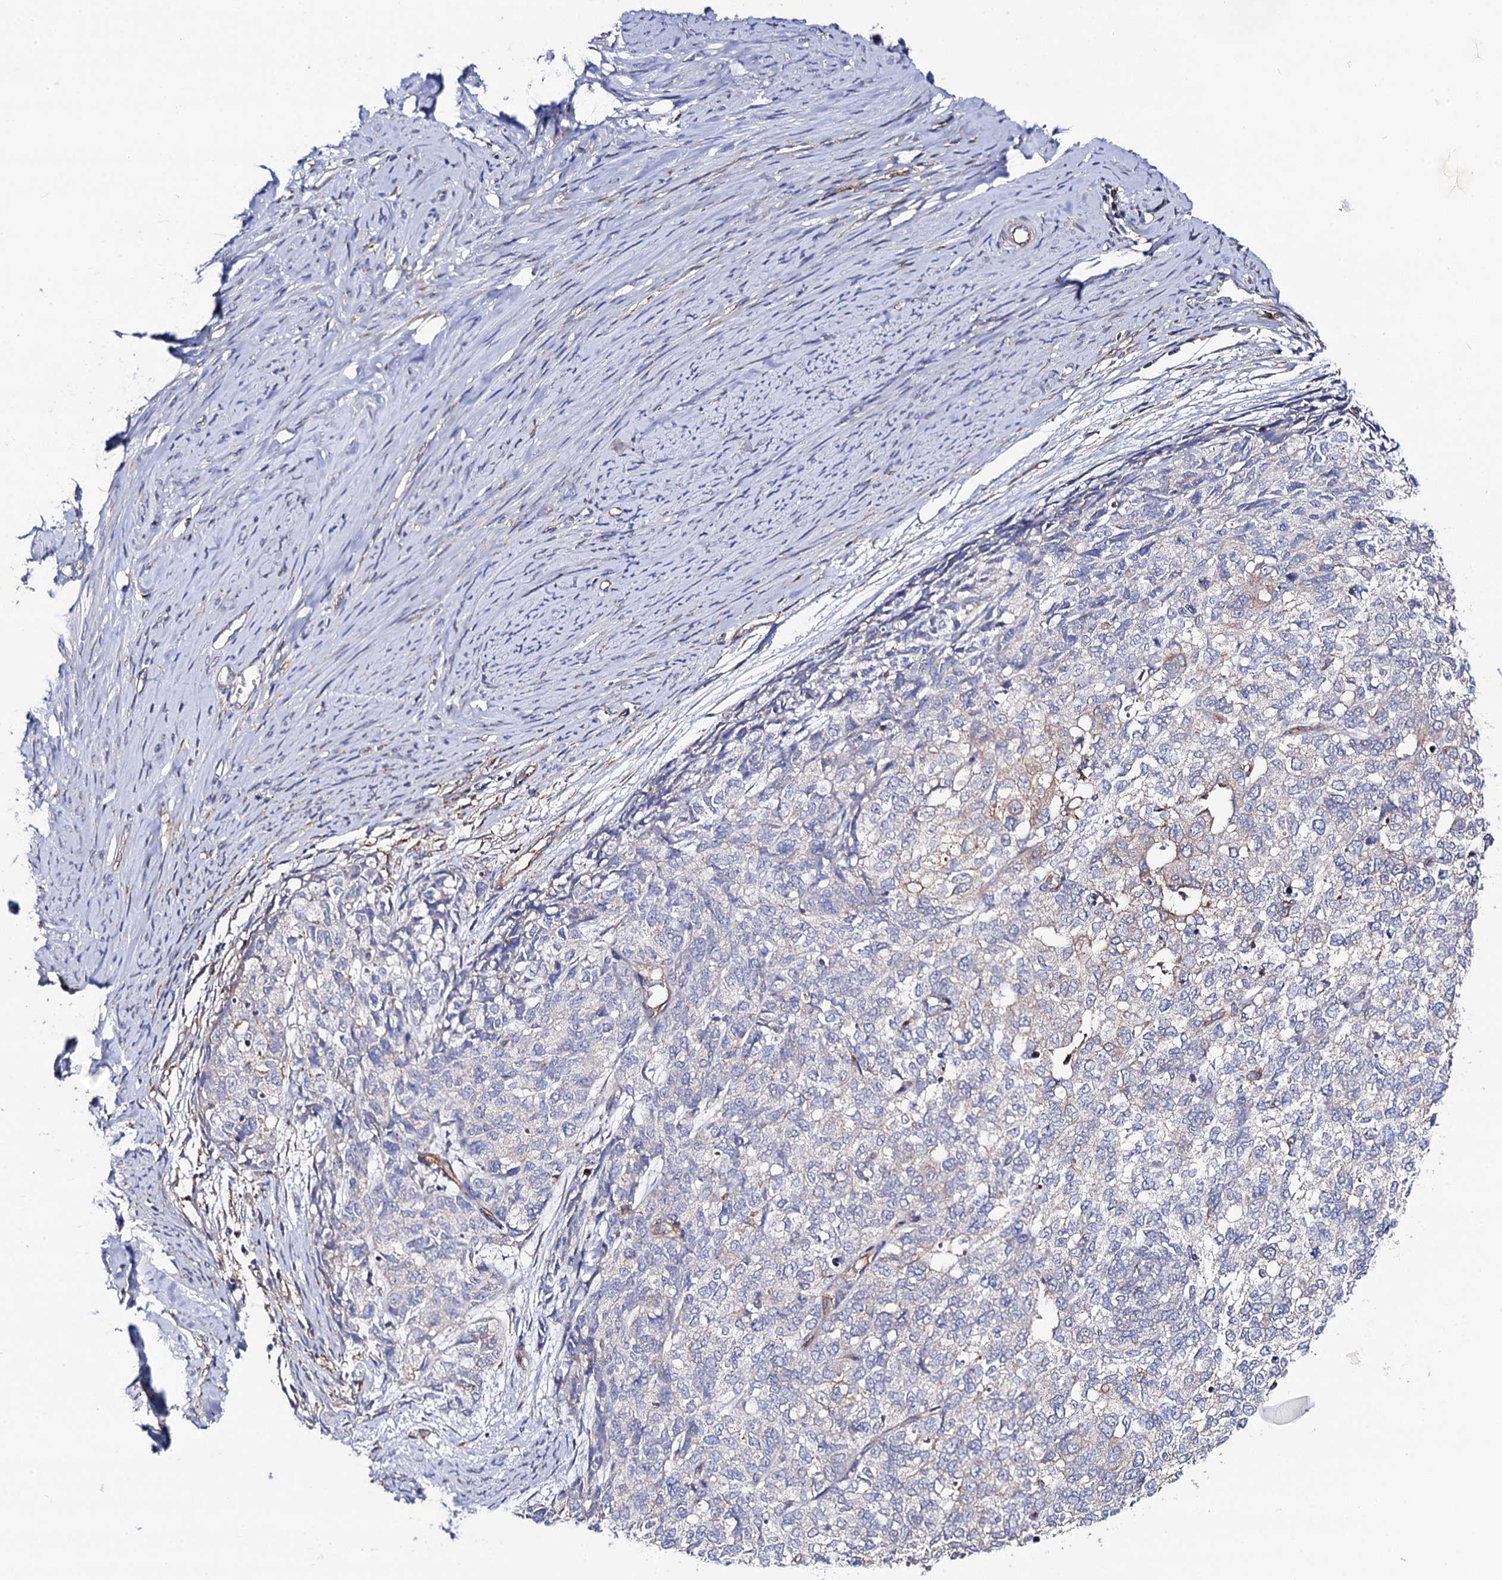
{"staining": {"intensity": "negative", "quantity": "none", "location": "none"}, "tissue": "cervical cancer", "cell_type": "Tumor cells", "image_type": "cancer", "snomed": [{"axis": "morphology", "description": "Squamous cell carcinoma, NOS"}, {"axis": "topography", "description": "Cervix"}], "caption": "IHC histopathology image of human cervical squamous cell carcinoma stained for a protein (brown), which shows no expression in tumor cells.", "gene": "DYDC1", "patient": {"sex": "female", "age": 63}}